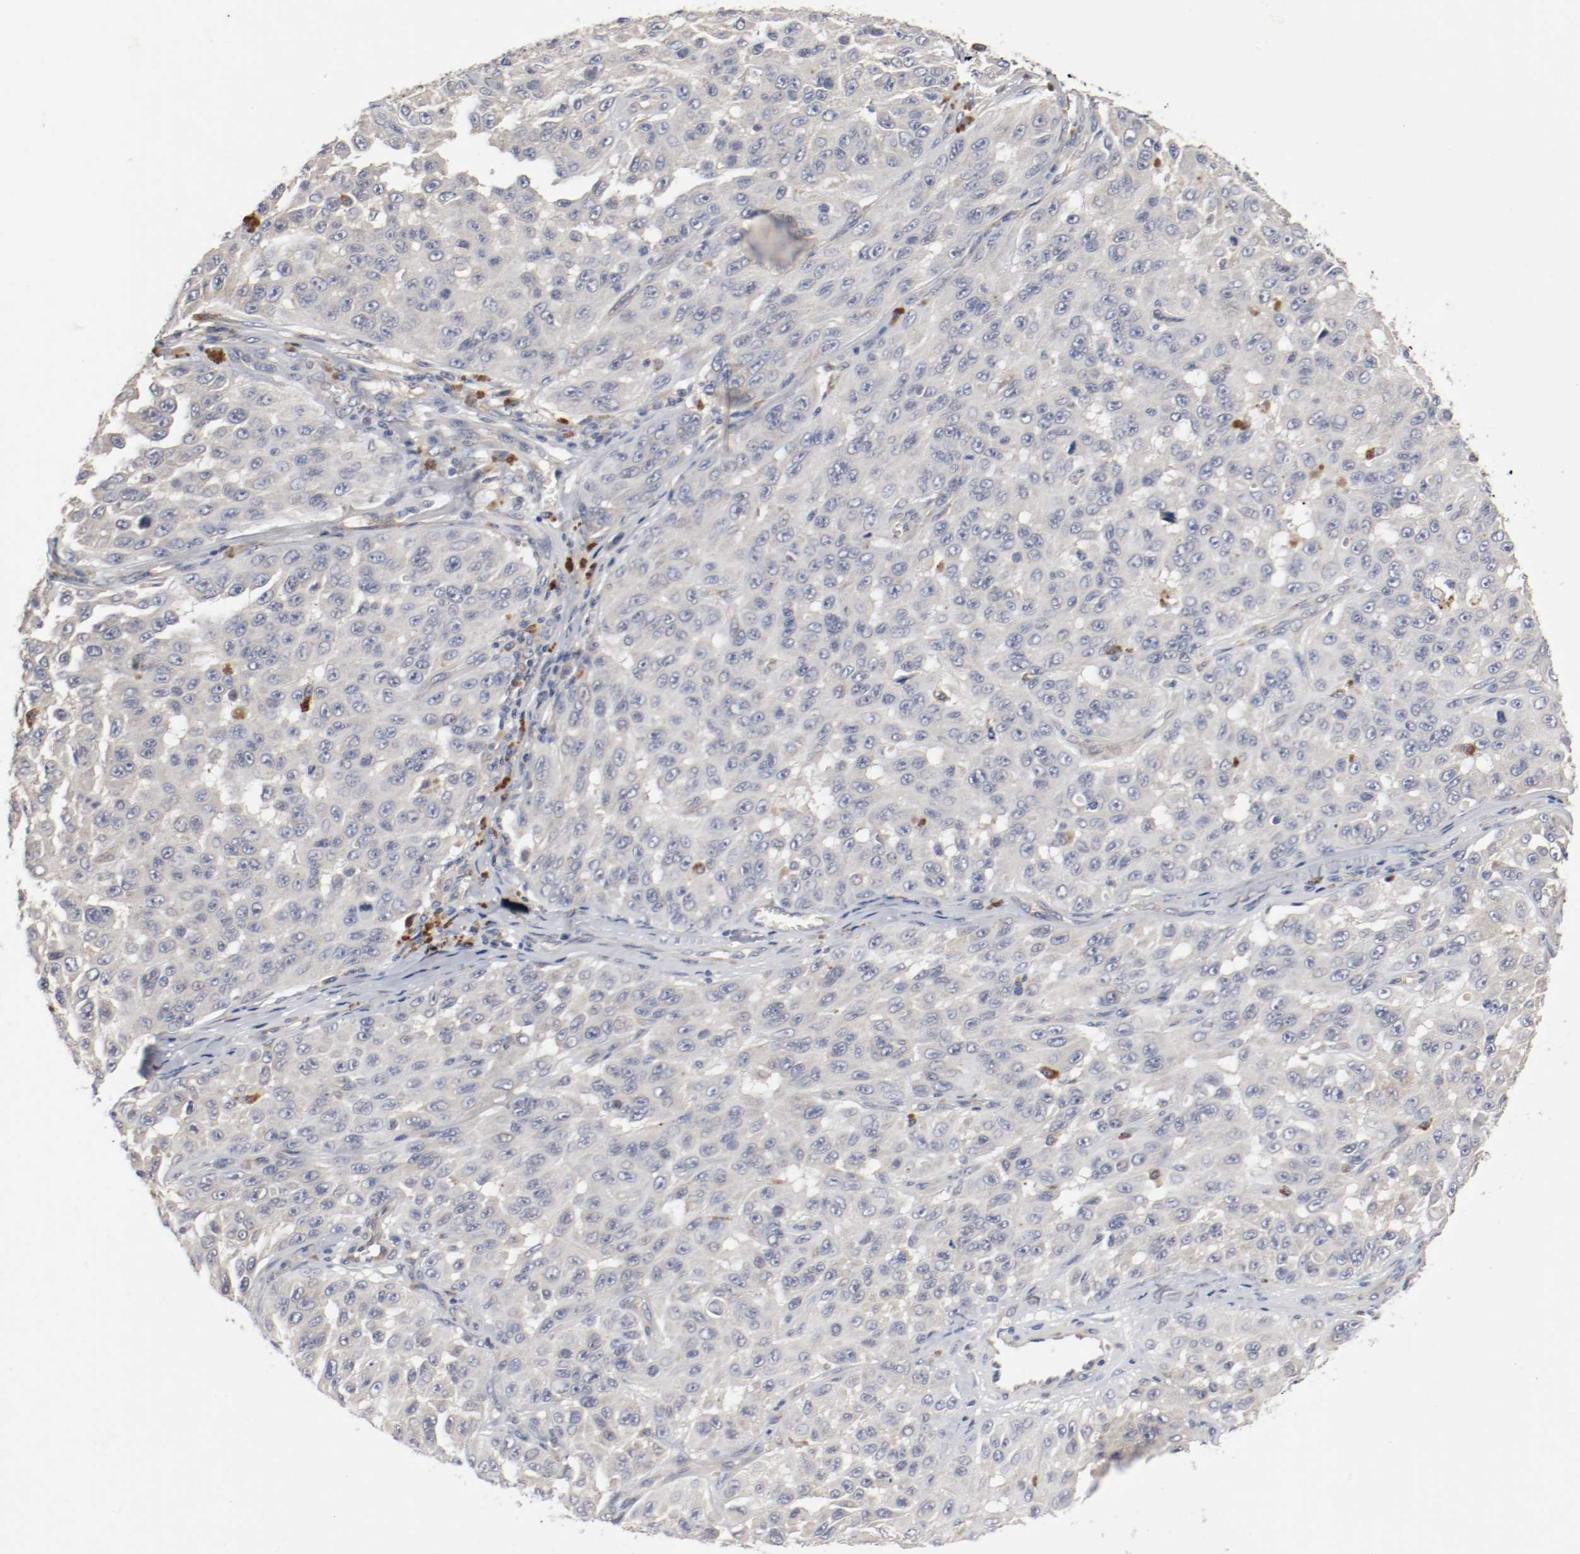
{"staining": {"intensity": "weak", "quantity": "<25%", "location": "cytoplasmic/membranous"}, "tissue": "melanoma", "cell_type": "Tumor cells", "image_type": "cancer", "snomed": [{"axis": "morphology", "description": "Malignant melanoma, NOS"}, {"axis": "topography", "description": "Skin"}], "caption": "This histopathology image is of malignant melanoma stained with immunohistochemistry to label a protein in brown with the nuclei are counter-stained blue. There is no staining in tumor cells.", "gene": "REN", "patient": {"sex": "male", "age": 30}}